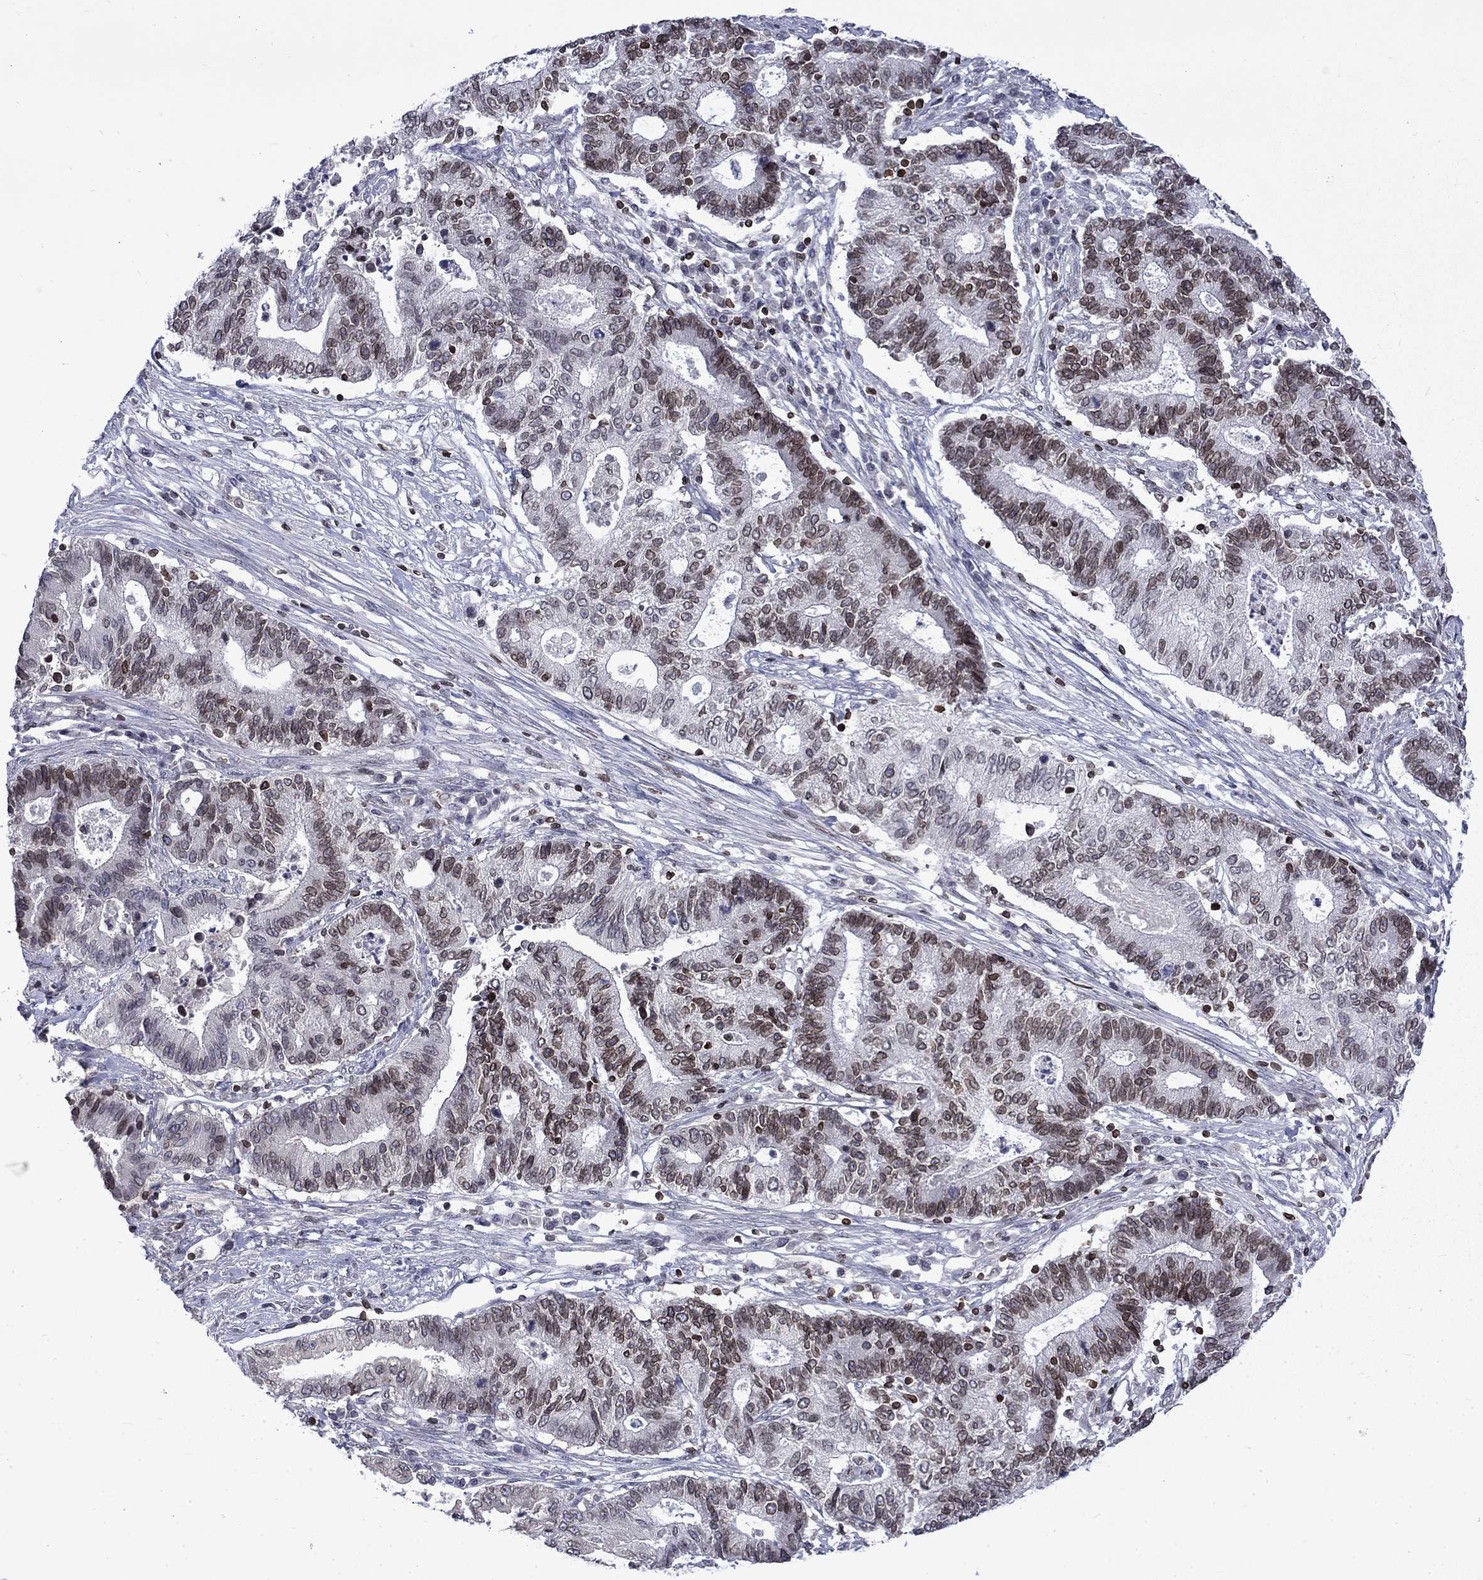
{"staining": {"intensity": "moderate", "quantity": "25%-75%", "location": "cytoplasmic/membranous,nuclear"}, "tissue": "endometrial cancer", "cell_type": "Tumor cells", "image_type": "cancer", "snomed": [{"axis": "morphology", "description": "Adenocarcinoma, NOS"}, {"axis": "topography", "description": "Uterus"}, {"axis": "topography", "description": "Endometrium"}], "caption": "The immunohistochemical stain shows moderate cytoplasmic/membranous and nuclear positivity in tumor cells of endometrial cancer tissue. The staining was performed using DAB to visualize the protein expression in brown, while the nuclei were stained in blue with hematoxylin (Magnification: 20x).", "gene": "SLA", "patient": {"sex": "female", "age": 54}}